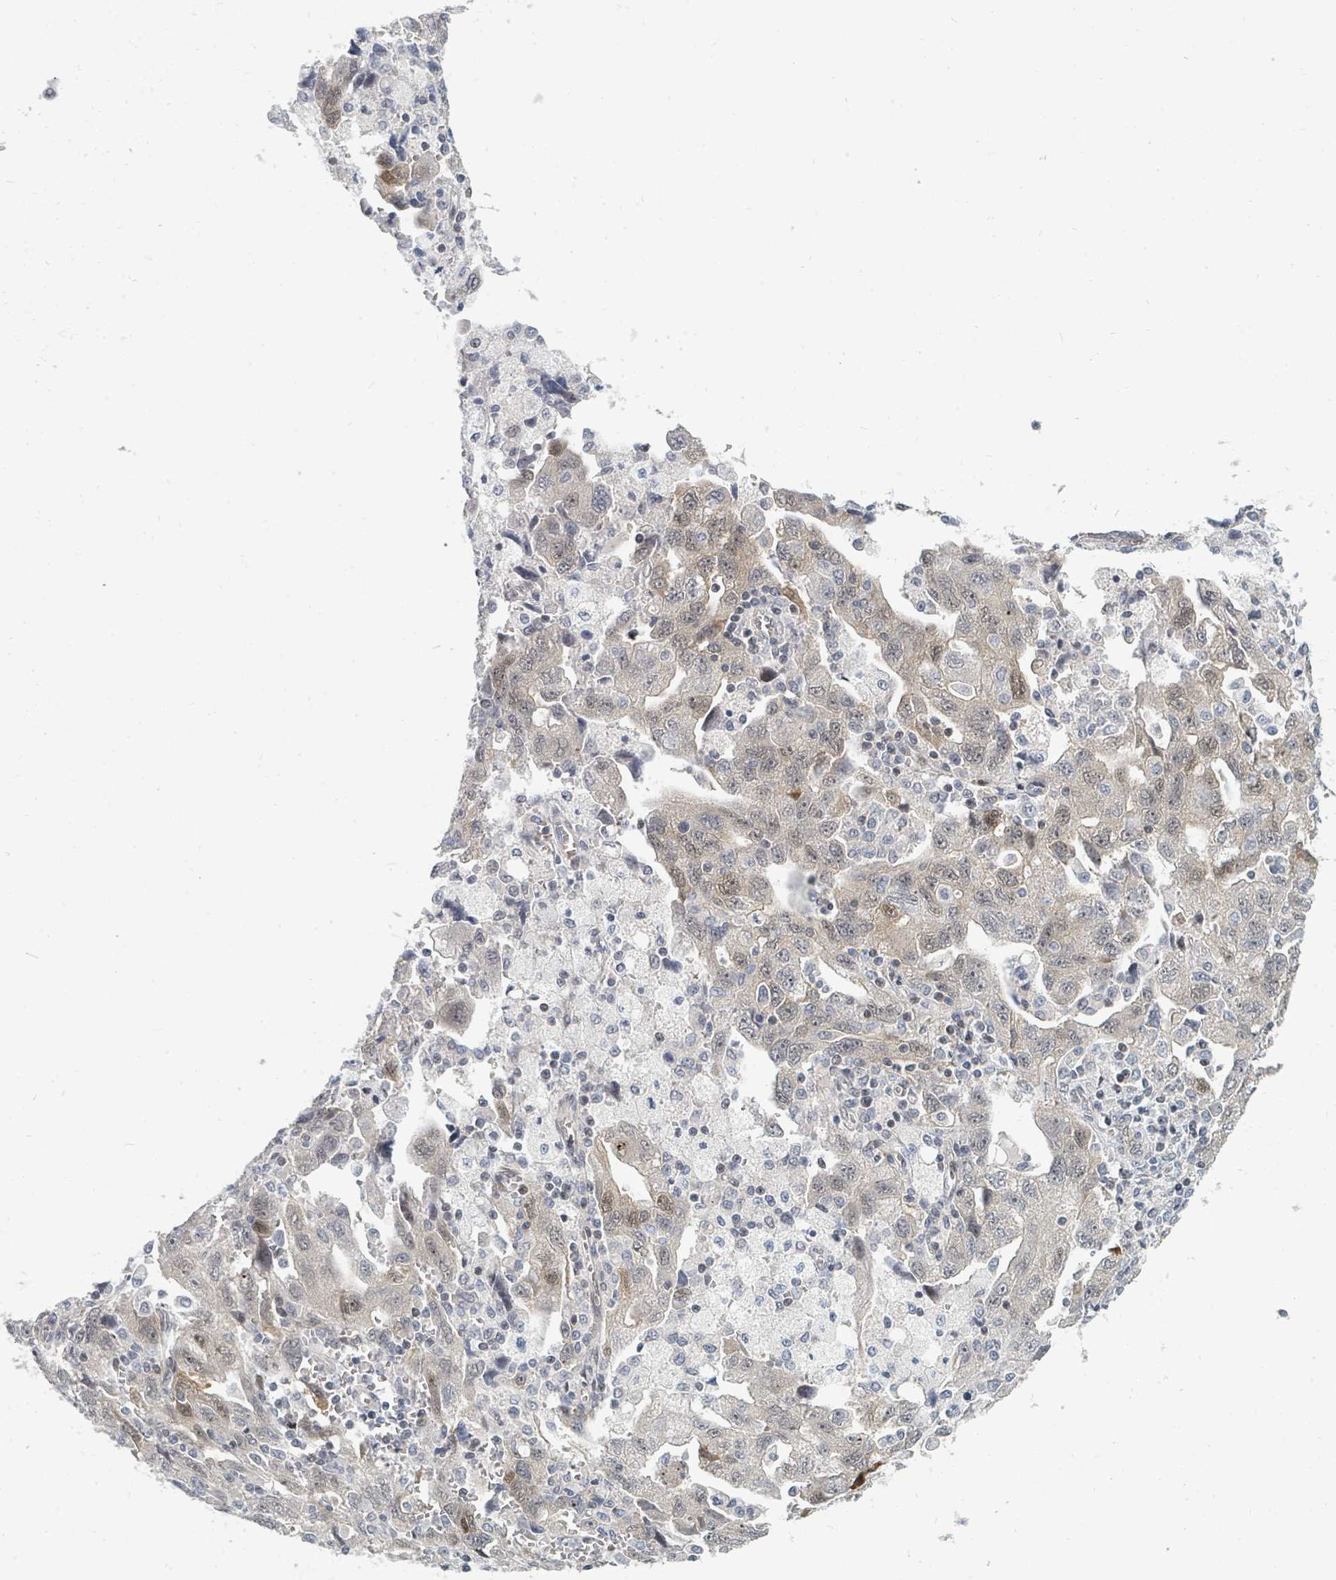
{"staining": {"intensity": "moderate", "quantity": "25%-75%", "location": "cytoplasmic/membranous,nuclear"}, "tissue": "ovarian cancer", "cell_type": "Tumor cells", "image_type": "cancer", "snomed": [{"axis": "morphology", "description": "Carcinoma, NOS"}, {"axis": "morphology", "description": "Cystadenocarcinoma, serous, NOS"}, {"axis": "topography", "description": "Ovary"}], "caption": "Protein expression analysis of human ovarian serous cystadenocarcinoma reveals moderate cytoplasmic/membranous and nuclear positivity in approximately 25%-75% of tumor cells. Nuclei are stained in blue.", "gene": "SUMO4", "patient": {"sex": "female", "age": 69}}